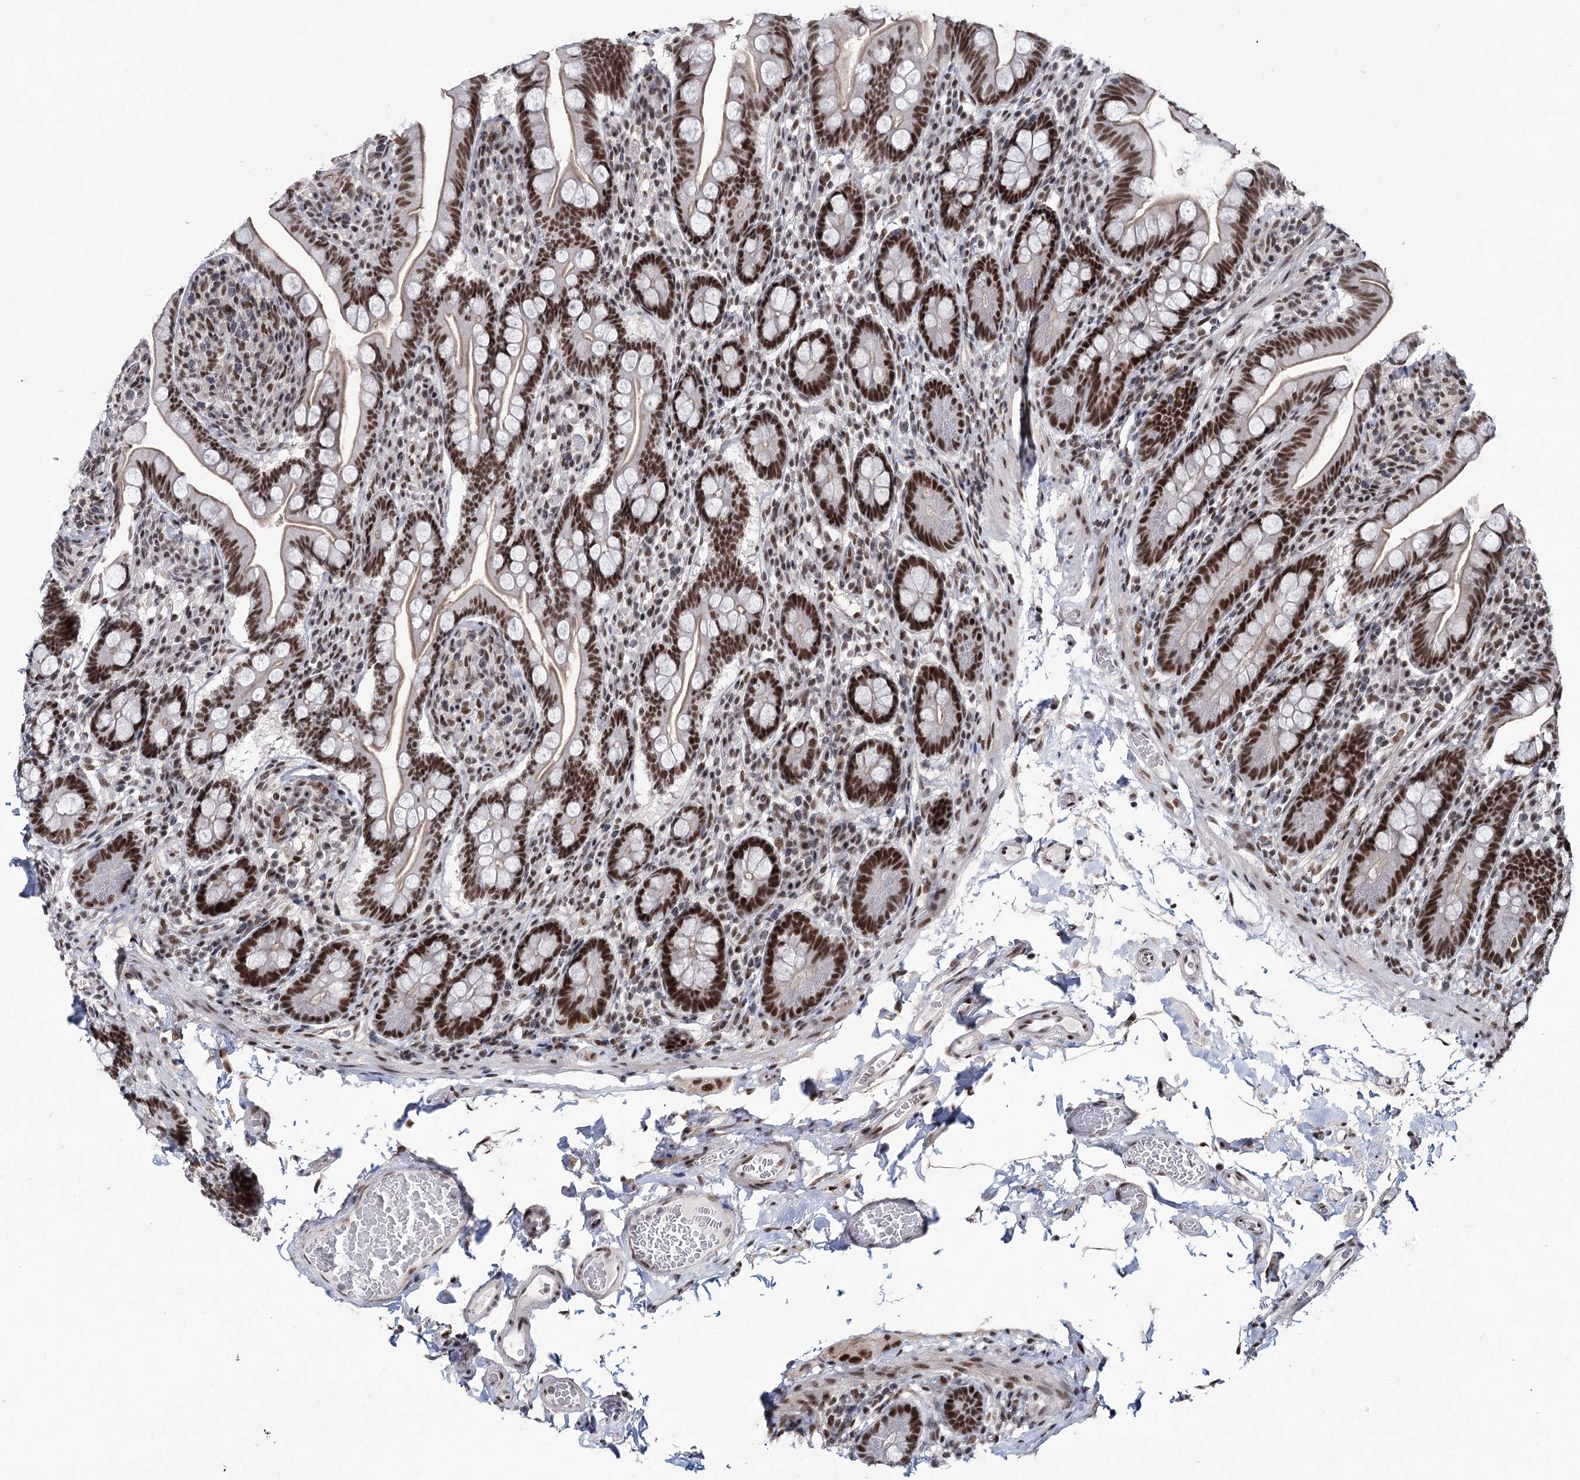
{"staining": {"intensity": "strong", "quantity": ">75%", "location": "nuclear"}, "tissue": "small intestine", "cell_type": "Glandular cells", "image_type": "normal", "snomed": [{"axis": "morphology", "description": "Normal tissue, NOS"}, {"axis": "topography", "description": "Small intestine"}], "caption": "The histopathology image reveals staining of normal small intestine, revealing strong nuclear protein positivity (brown color) within glandular cells. (DAB IHC, brown staining for protein, blue staining for nuclei).", "gene": "SCAF8", "patient": {"sex": "female", "age": 64}}